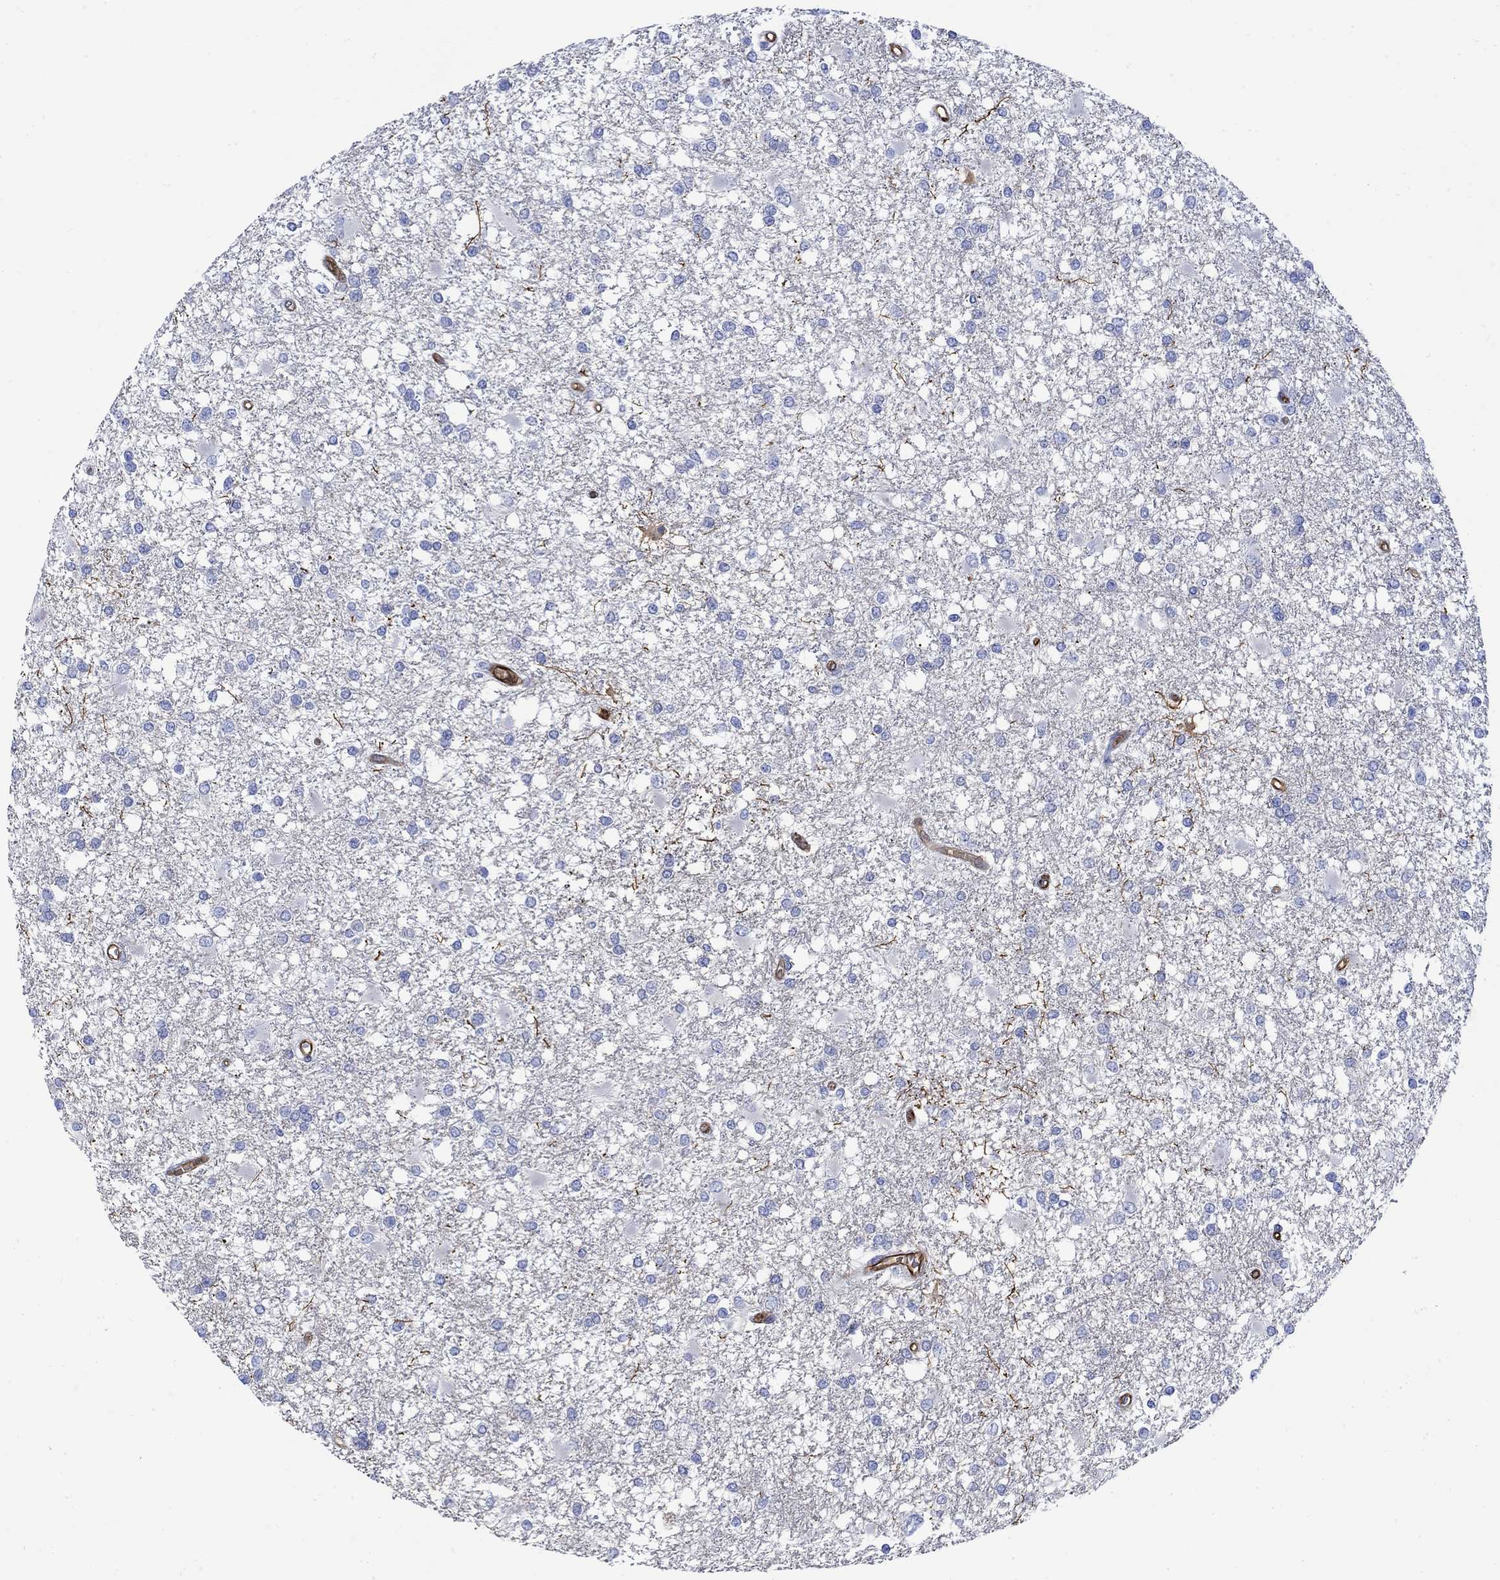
{"staining": {"intensity": "negative", "quantity": "none", "location": "none"}, "tissue": "glioma", "cell_type": "Tumor cells", "image_type": "cancer", "snomed": [{"axis": "morphology", "description": "Glioma, malignant, High grade"}, {"axis": "topography", "description": "Cerebral cortex"}], "caption": "Tumor cells show no significant protein expression in glioma. (DAB IHC, high magnification).", "gene": "TGM2", "patient": {"sex": "male", "age": 79}}